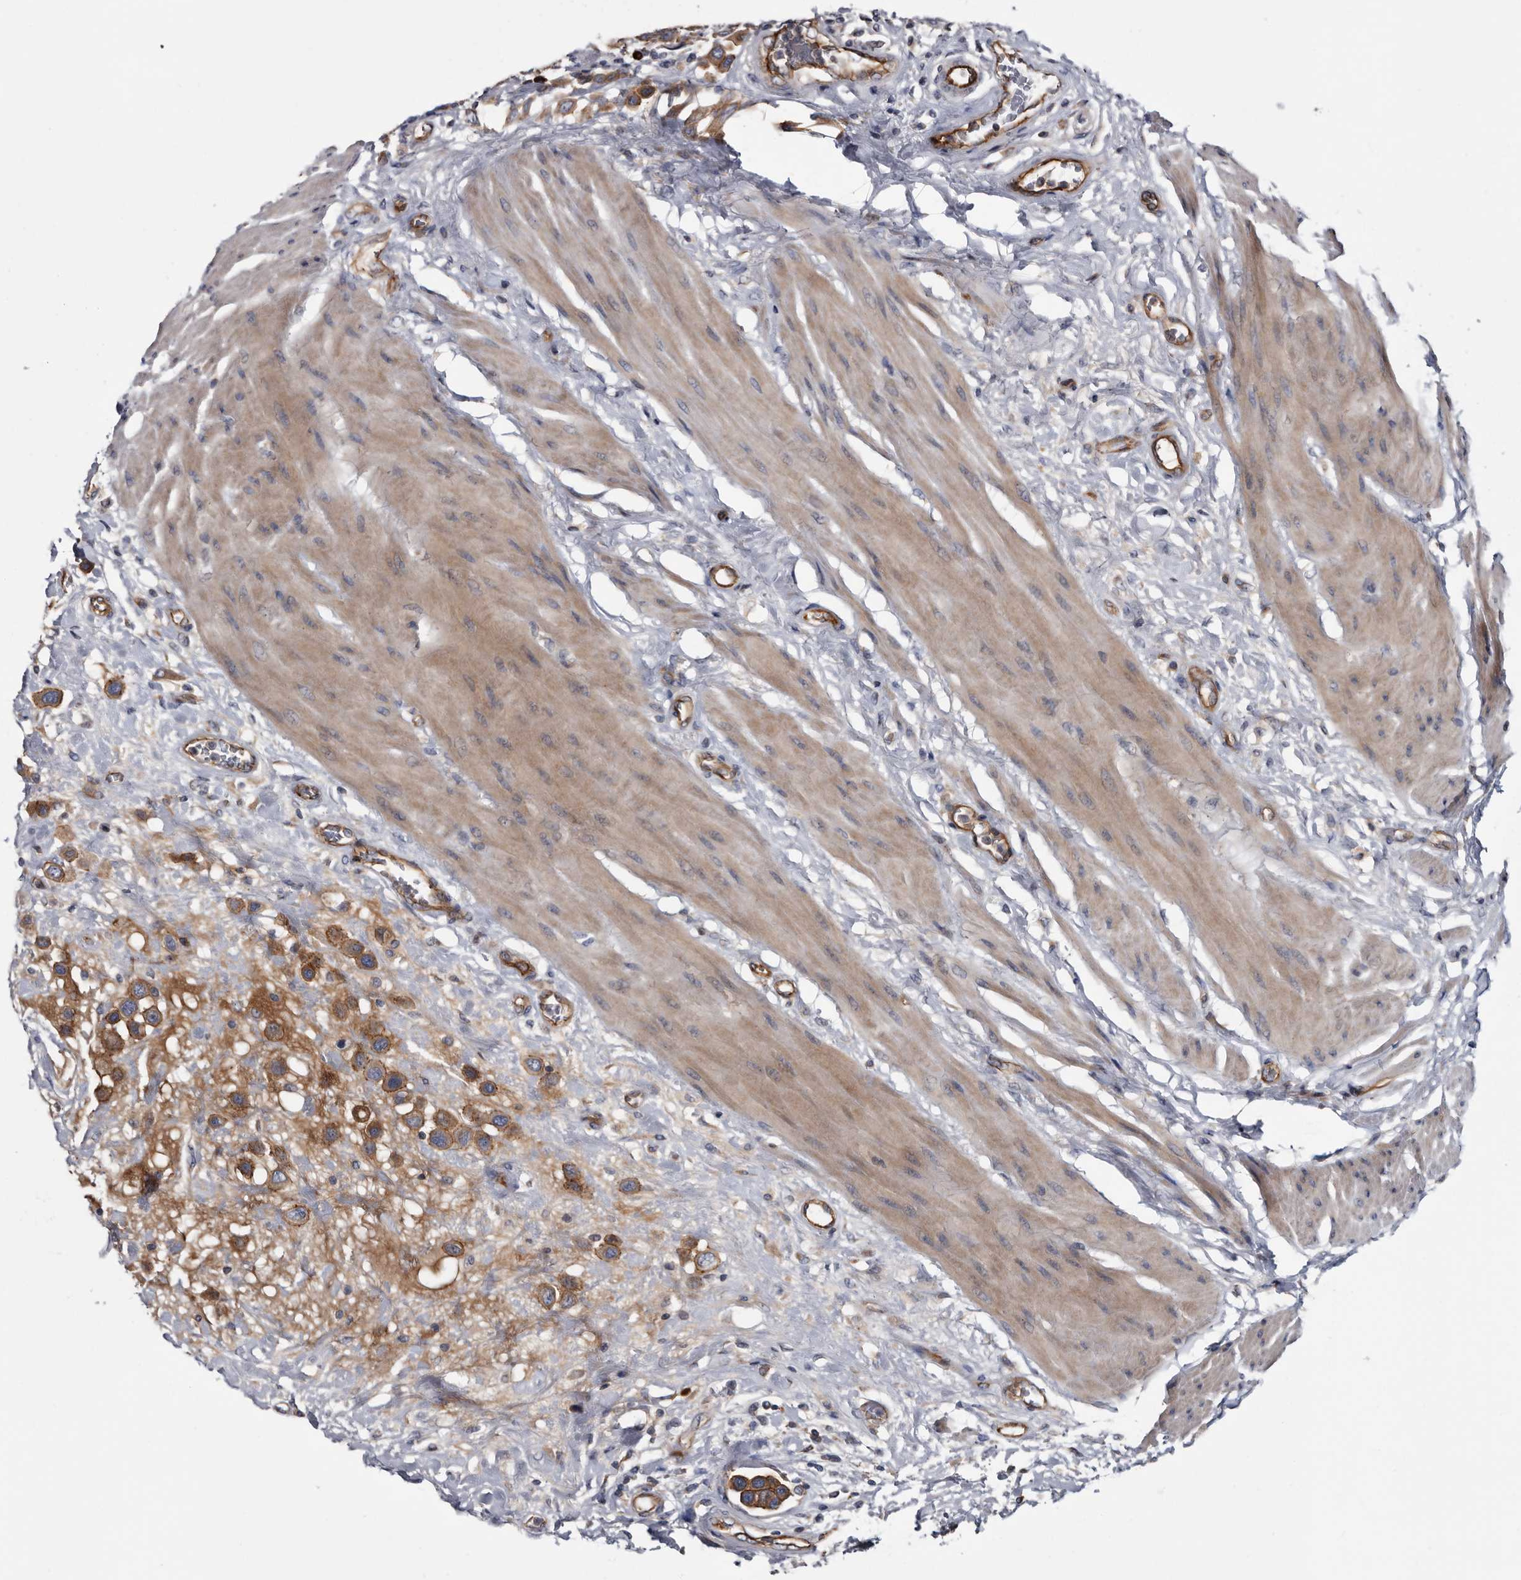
{"staining": {"intensity": "moderate", "quantity": ">75%", "location": "cytoplasmic/membranous"}, "tissue": "urothelial cancer", "cell_type": "Tumor cells", "image_type": "cancer", "snomed": [{"axis": "morphology", "description": "Urothelial carcinoma, High grade"}, {"axis": "topography", "description": "Urinary bladder"}], "caption": "Brown immunohistochemical staining in high-grade urothelial carcinoma exhibits moderate cytoplasmic/membranous expression in about >75% of tumor cells.", "gene": "TSPAN17", "patient": {"sex": "male", "age": 50}}